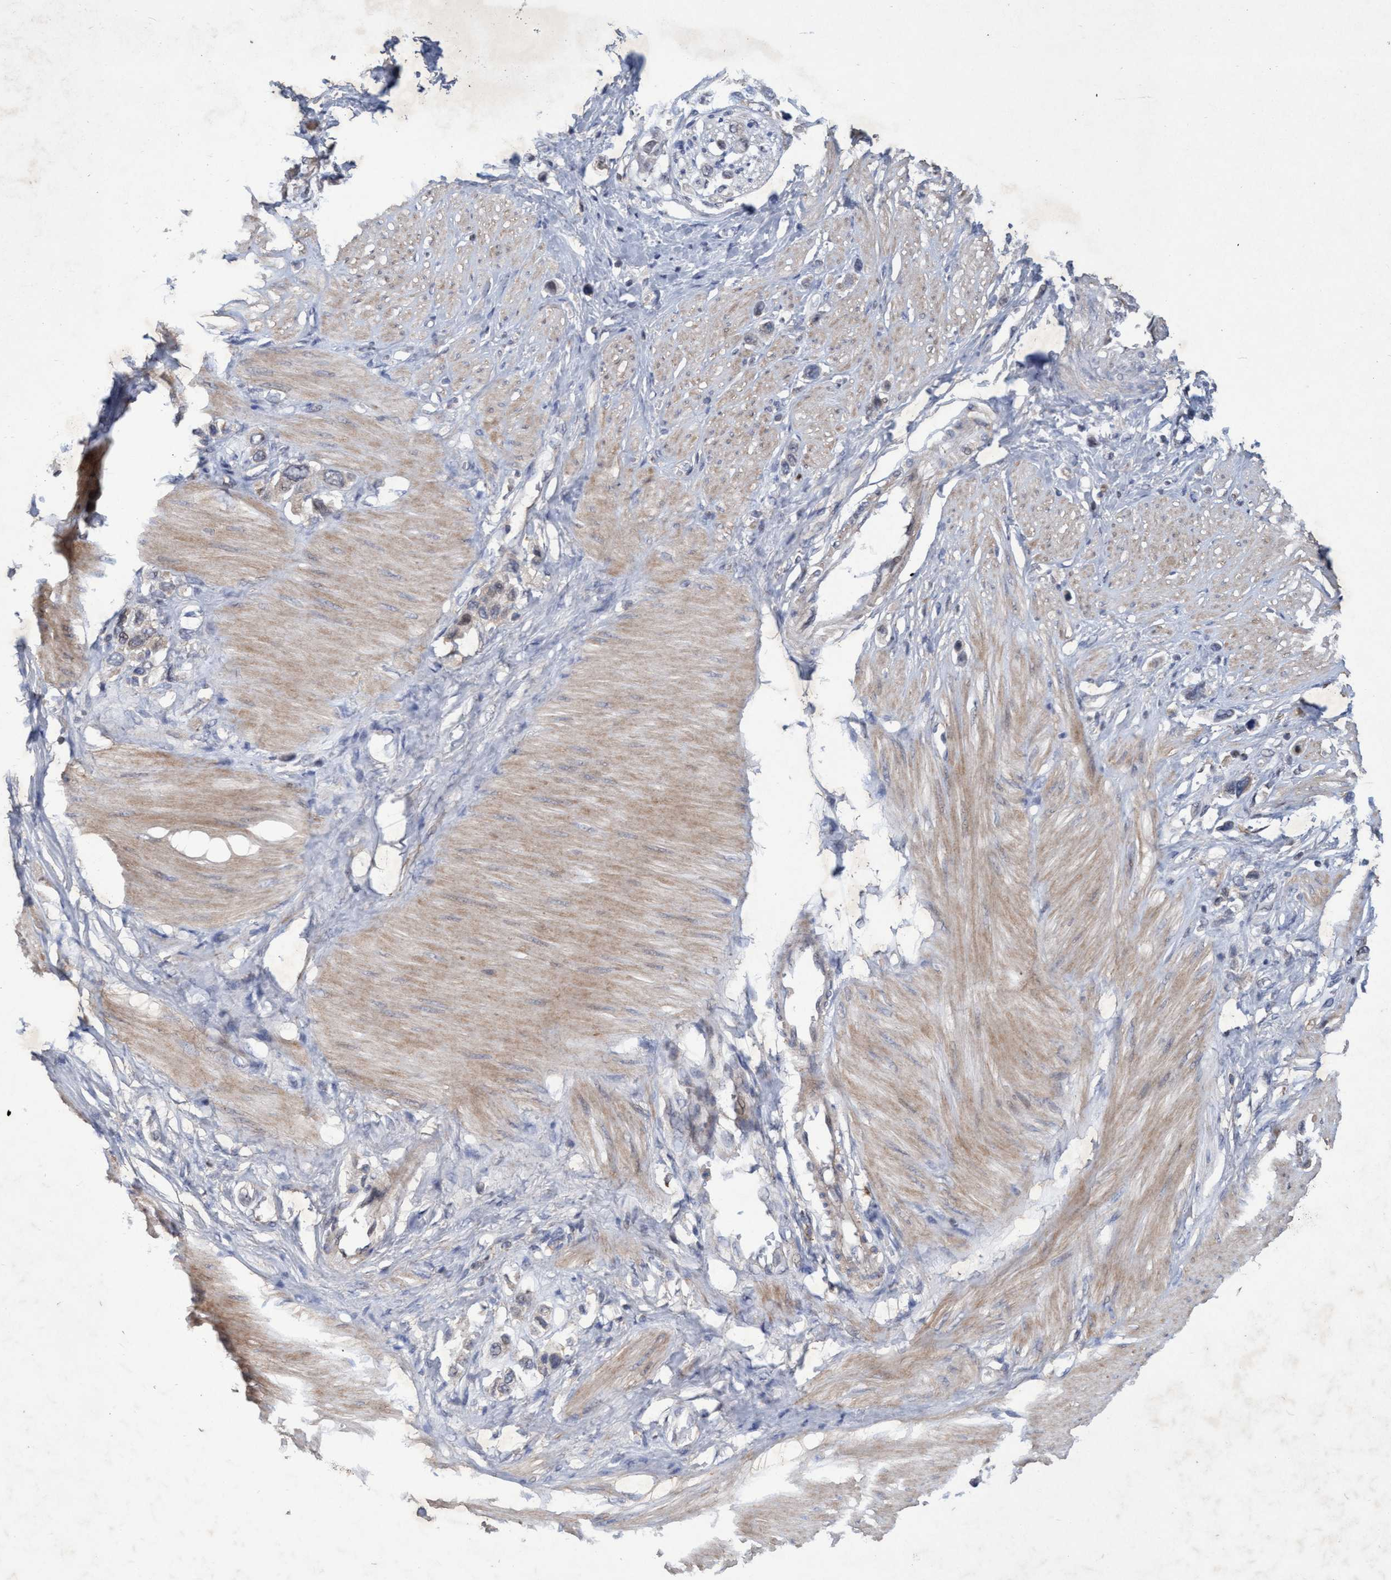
{"staining": {"intensity": "weak", "quantity": "<25%", "location": "cytoplasmic/membranous"}, "tissue": "stomach cancer", "cell_type": "Tumor cells", "image_type": "cancer", "snomed": [{"axis": "morphology", "description": "Adenocarcinoma, NOS"}, {"axis": "topography", "description": "Stomach"}], "caption": "High power microscopy histopathology image of an IHC photomicrograph of stomach adenocarcinoma, revealing no significant expression in tumor cells. (IHC, brightfield microscopy, high magnification).", "gene": "ZNF677", "patient": {"sex": "female", "age": 65}}